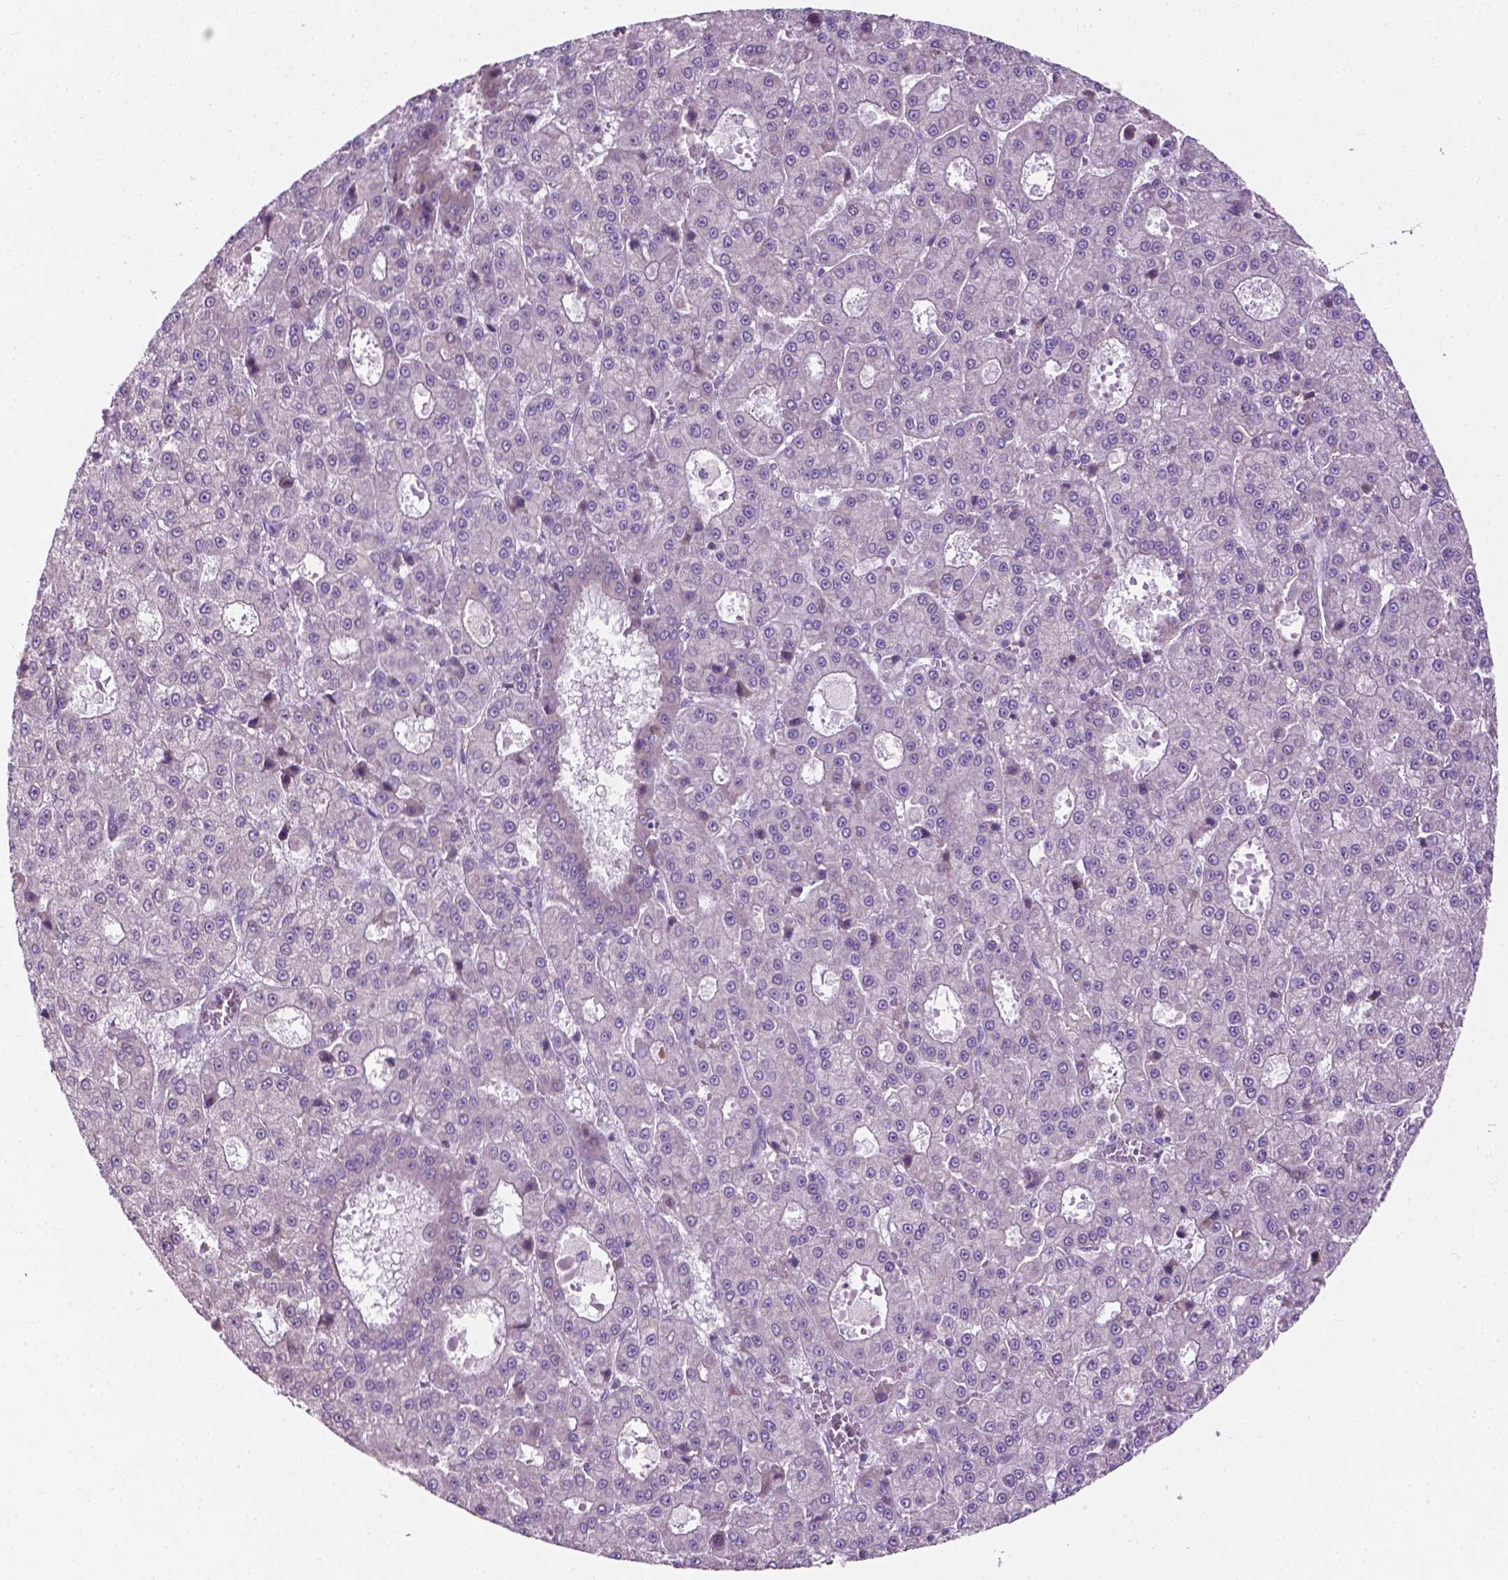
{"staining": {"intensity": "negative", "quantity": "none", "location": "none"}, "tissue": "liver cancer", "cell_type": "Tumor cells", "image_type": "cancer", "snomed": [{"axis": "morphology", "description": "Carcinoma, Hepatocellular, NOS"}, {"axis": "topography", "description": "Liver"}], "caption": "Tumor cells show no significant positivity in hepatocellular carcinoma (liver).", "gene": "MZT1", "patient": {"sex": "male", "age": 70}}